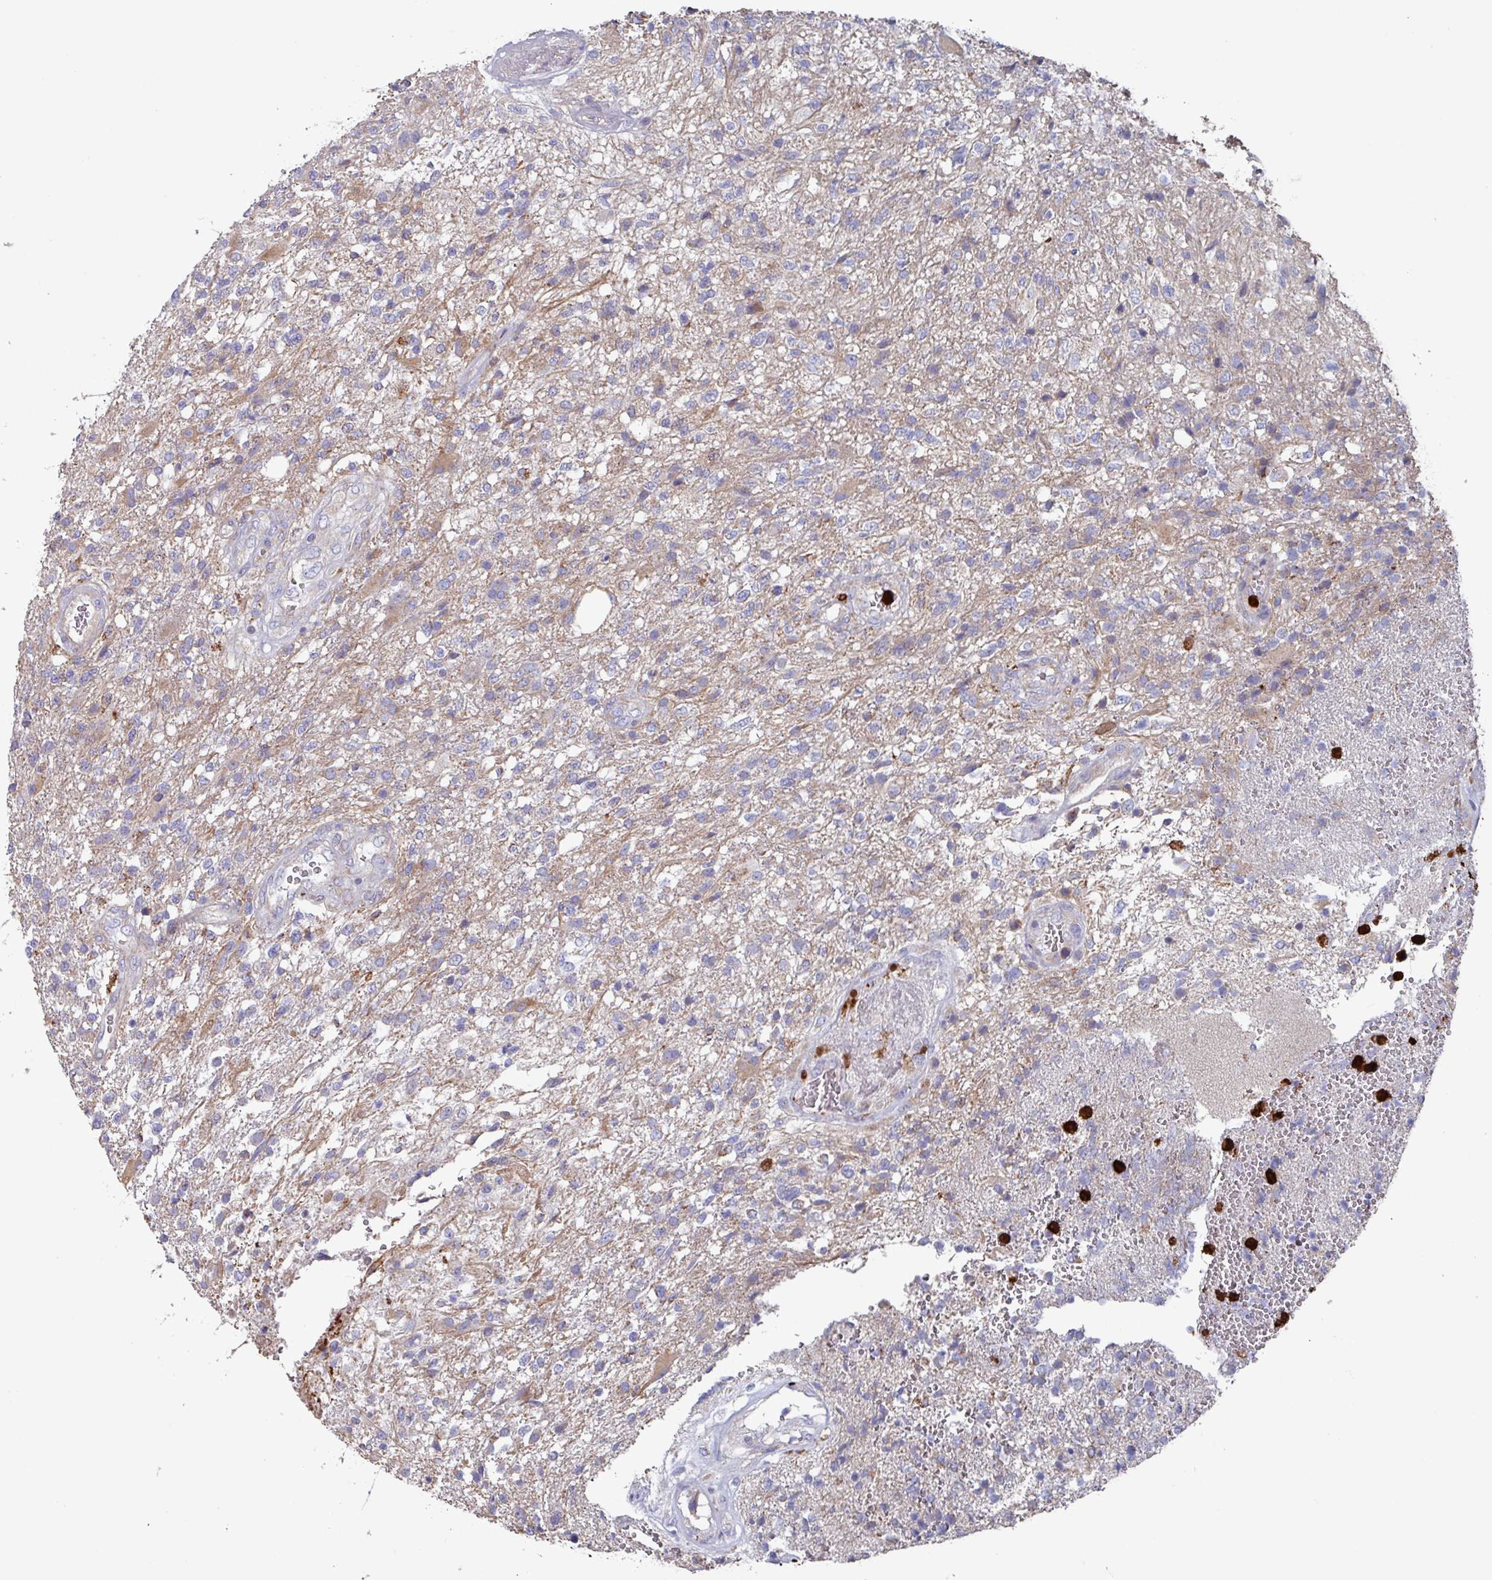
{"staining": {"intensity": "weak", "quantity": "25%-75%", "location": "cytoplasmic/membranous"}, "tissue": "glioma", "cell_type": "Tumor cells", "image_type": "cancer", "snomed": [{"axis": "morphology", "description": "Glioma, malignant, High grade"}, {"axis": "topography", "description": "Brain"}], "caption": "Protein staining of high-grade glioma (malignant) tissue displays weak cytoplasmic/membranous staining in about 25%-75% of tumor cells.", "gene": "UQCC2", "patient": {"sex": "male", "age": 56}}